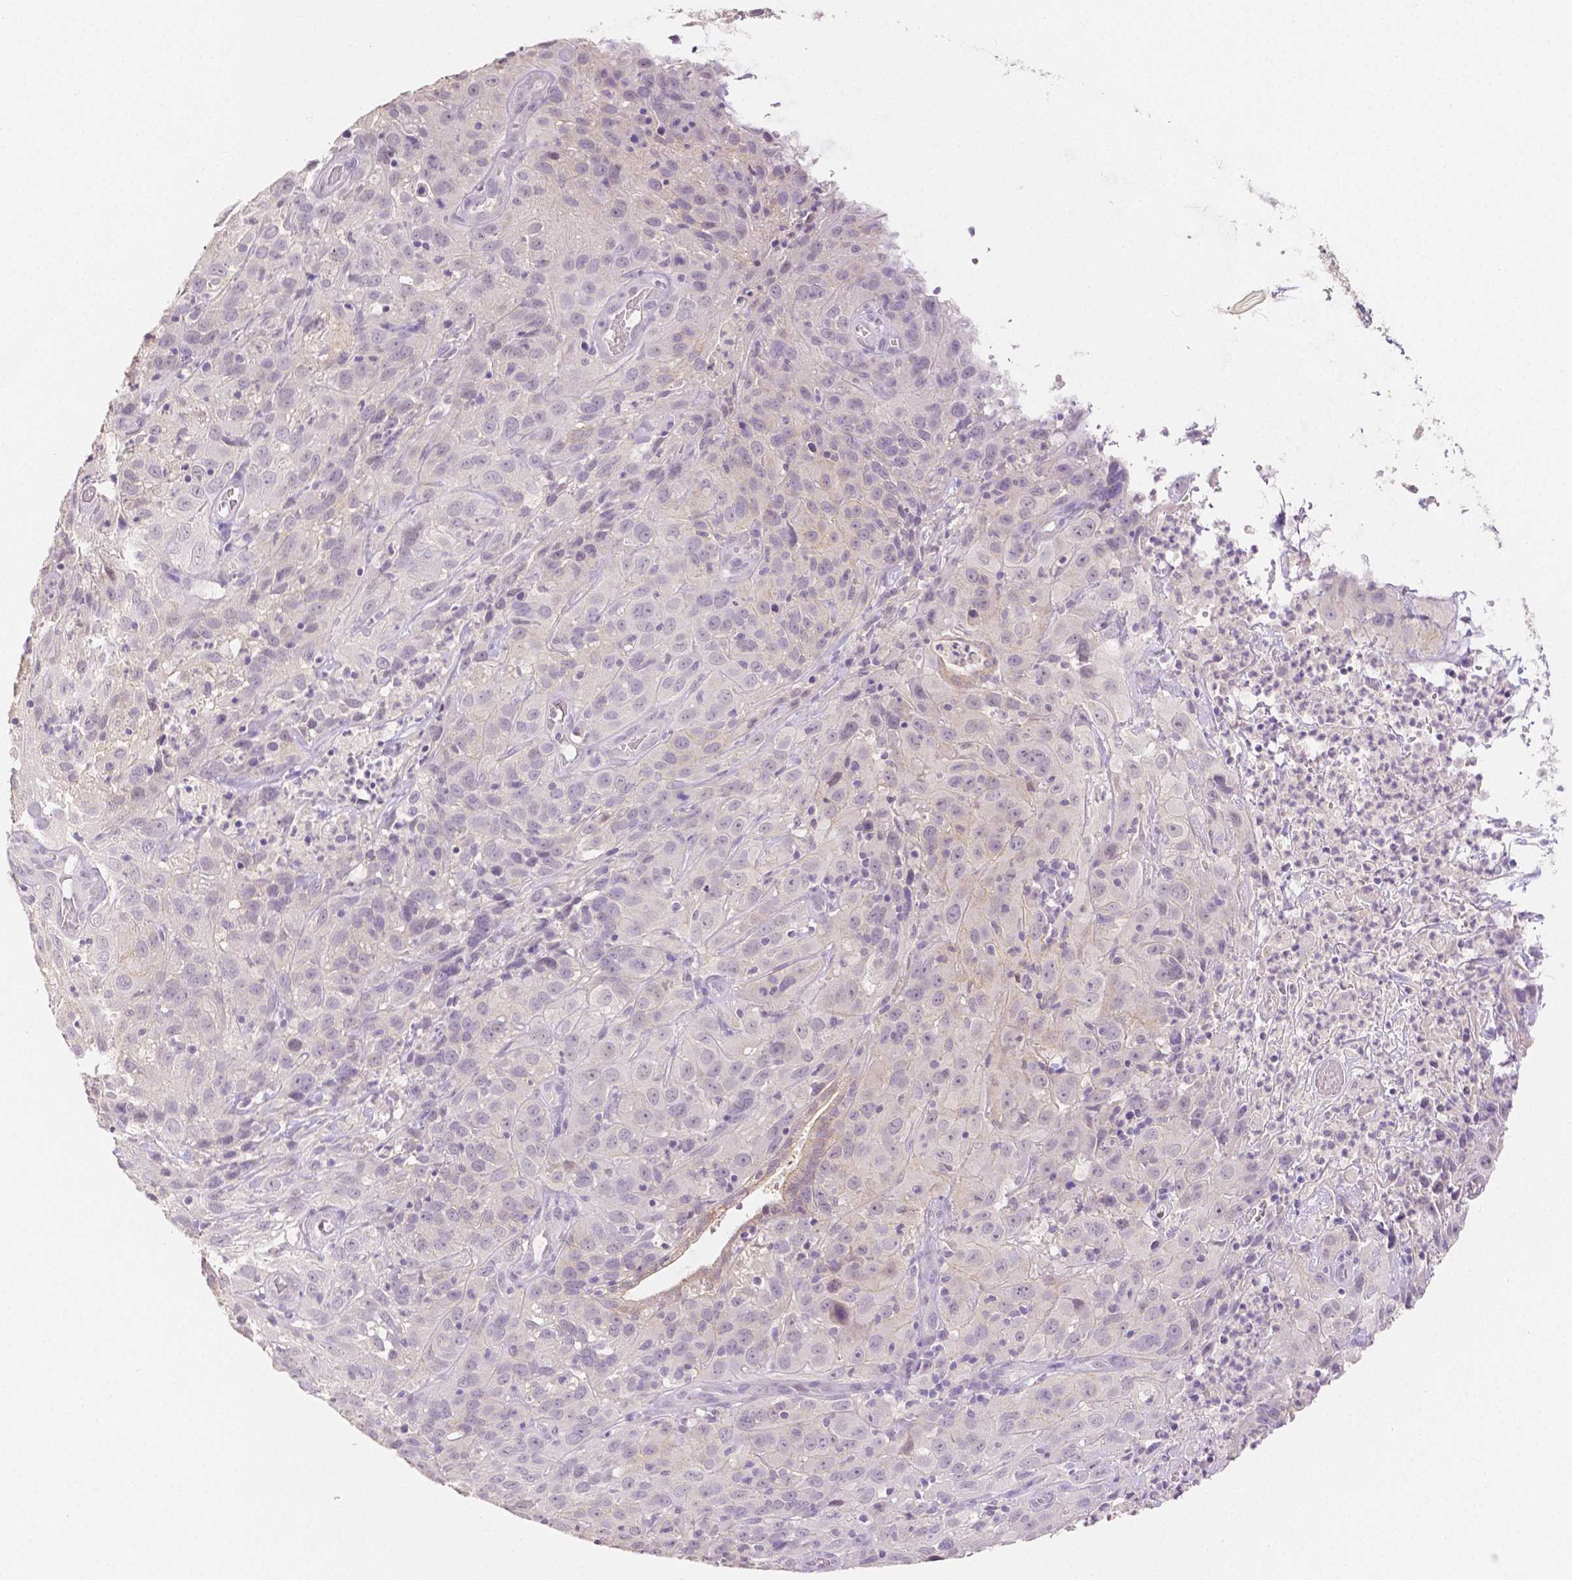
{"staining": {"intensity": "negative", "quantity": "none", "location": "none"}, "tissue": "cervical cancer", "cell_type": "Tumor cells", "image_type": "cancer", "snomed": [{"axis": "morphology", "description": "Squamous cell carcinoma, NOS"}, {"axis": "topography", "description": "Cervix"}], "caption": "This is an immunohistochemistry photomicrograph of cervical cancer (squamous cell carcinoma). There is no expression in tumor cells.", "gene": "OCLN", "patient": {"sex": "female", "age": 32}}